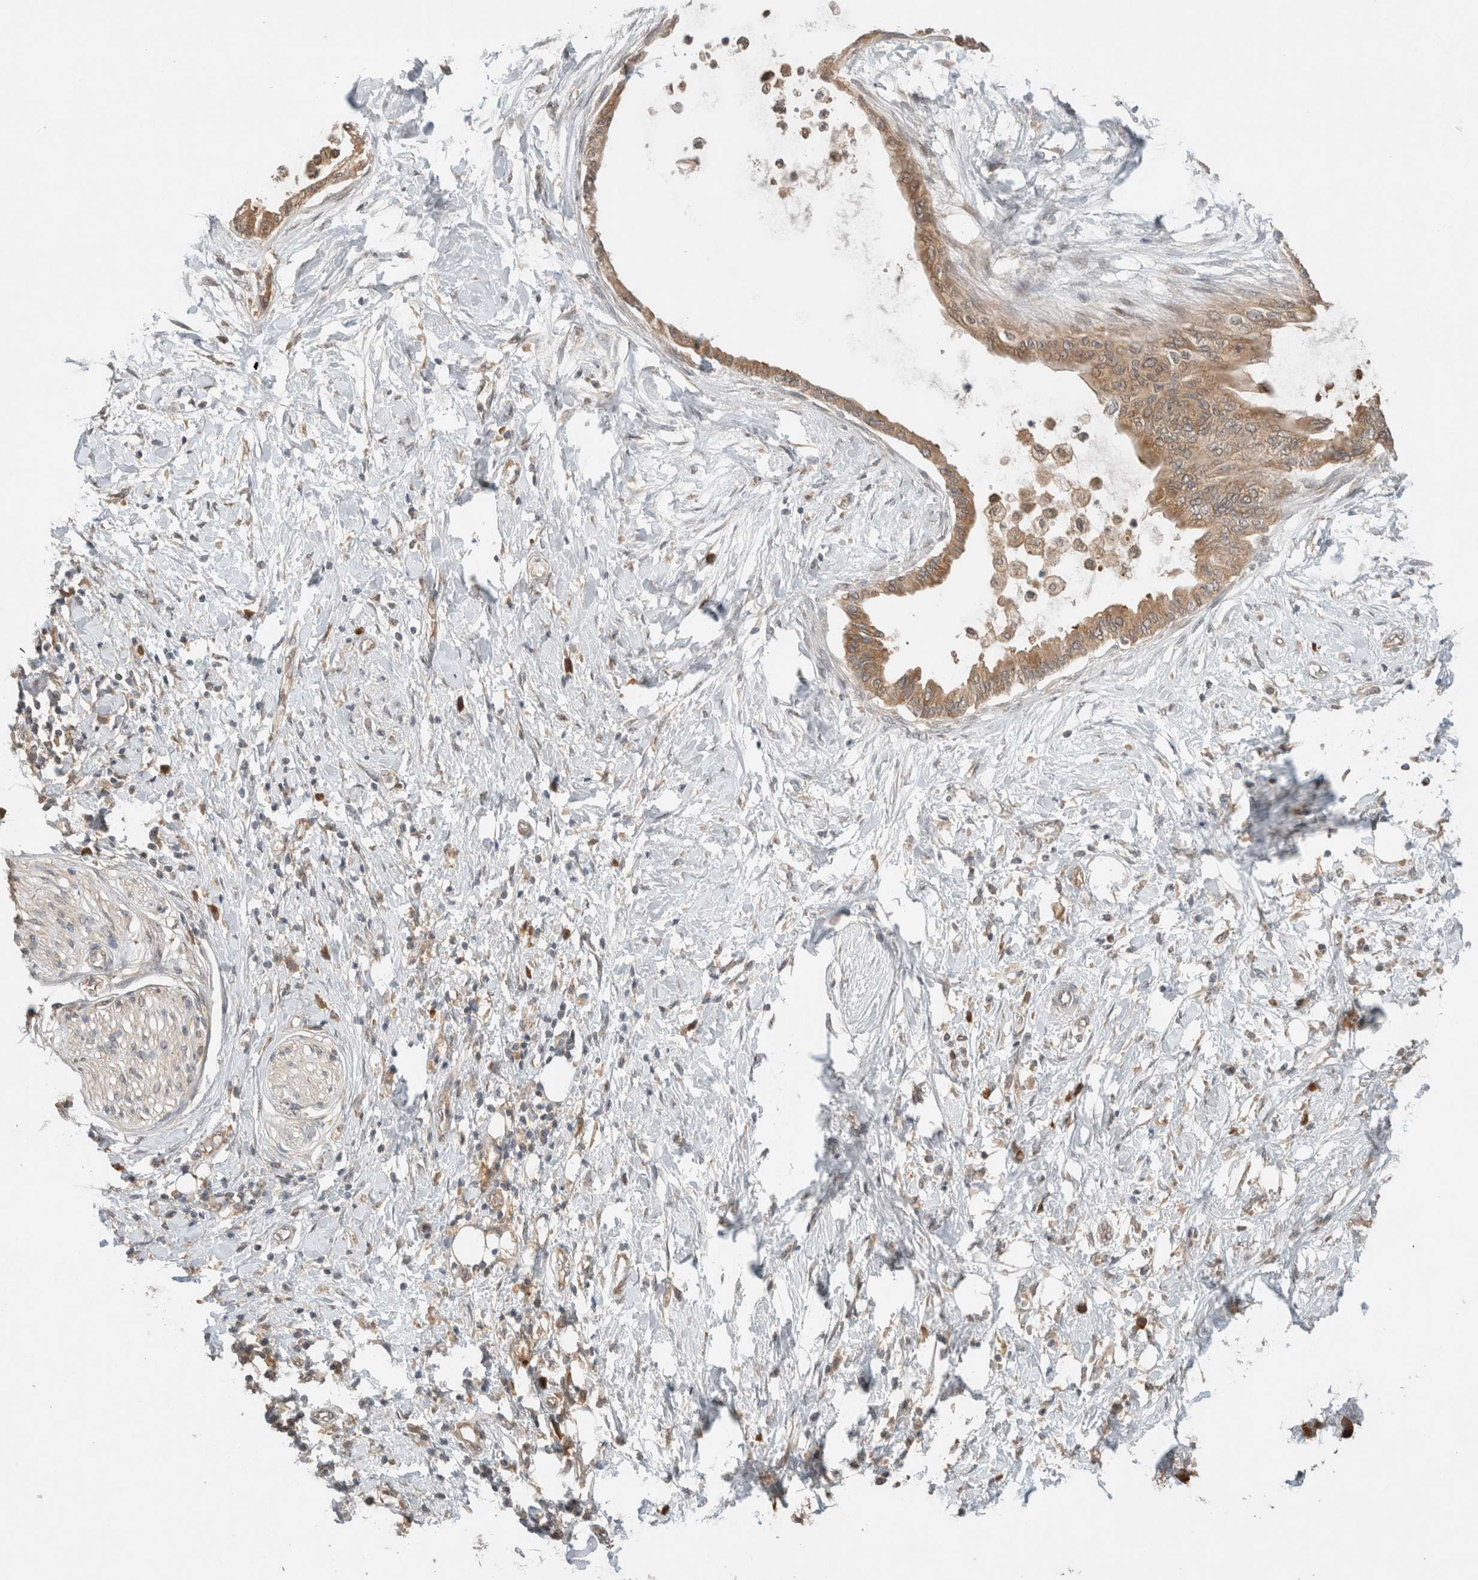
{"staining": {"intensity": "moderate", "quantity": ">75%", "location": "cytoplasmic/membranous"}, "tissue": "pancreatic cancer", "cell_type": "Tumor cells", "image_type": "cancer", "snomed": [{"axis": "morphology", "description": "Normal tissue, NOS"}, {"axis": "morphology", "description": "Adenocarcinoma, NOS"}, {"axis": "topography", "description": "Pancreas"}, {"axis": "topography", "description": "Duodenum"}], "caption": "Moderate cytoplasmic/membranous expression for a protein is identified in approximately >75% of tumor cells of adenocarcinoma (pancreatic) using IHC.", "gene": "ARFGEF2", "patient": {"sex": "female", "age": 60}}